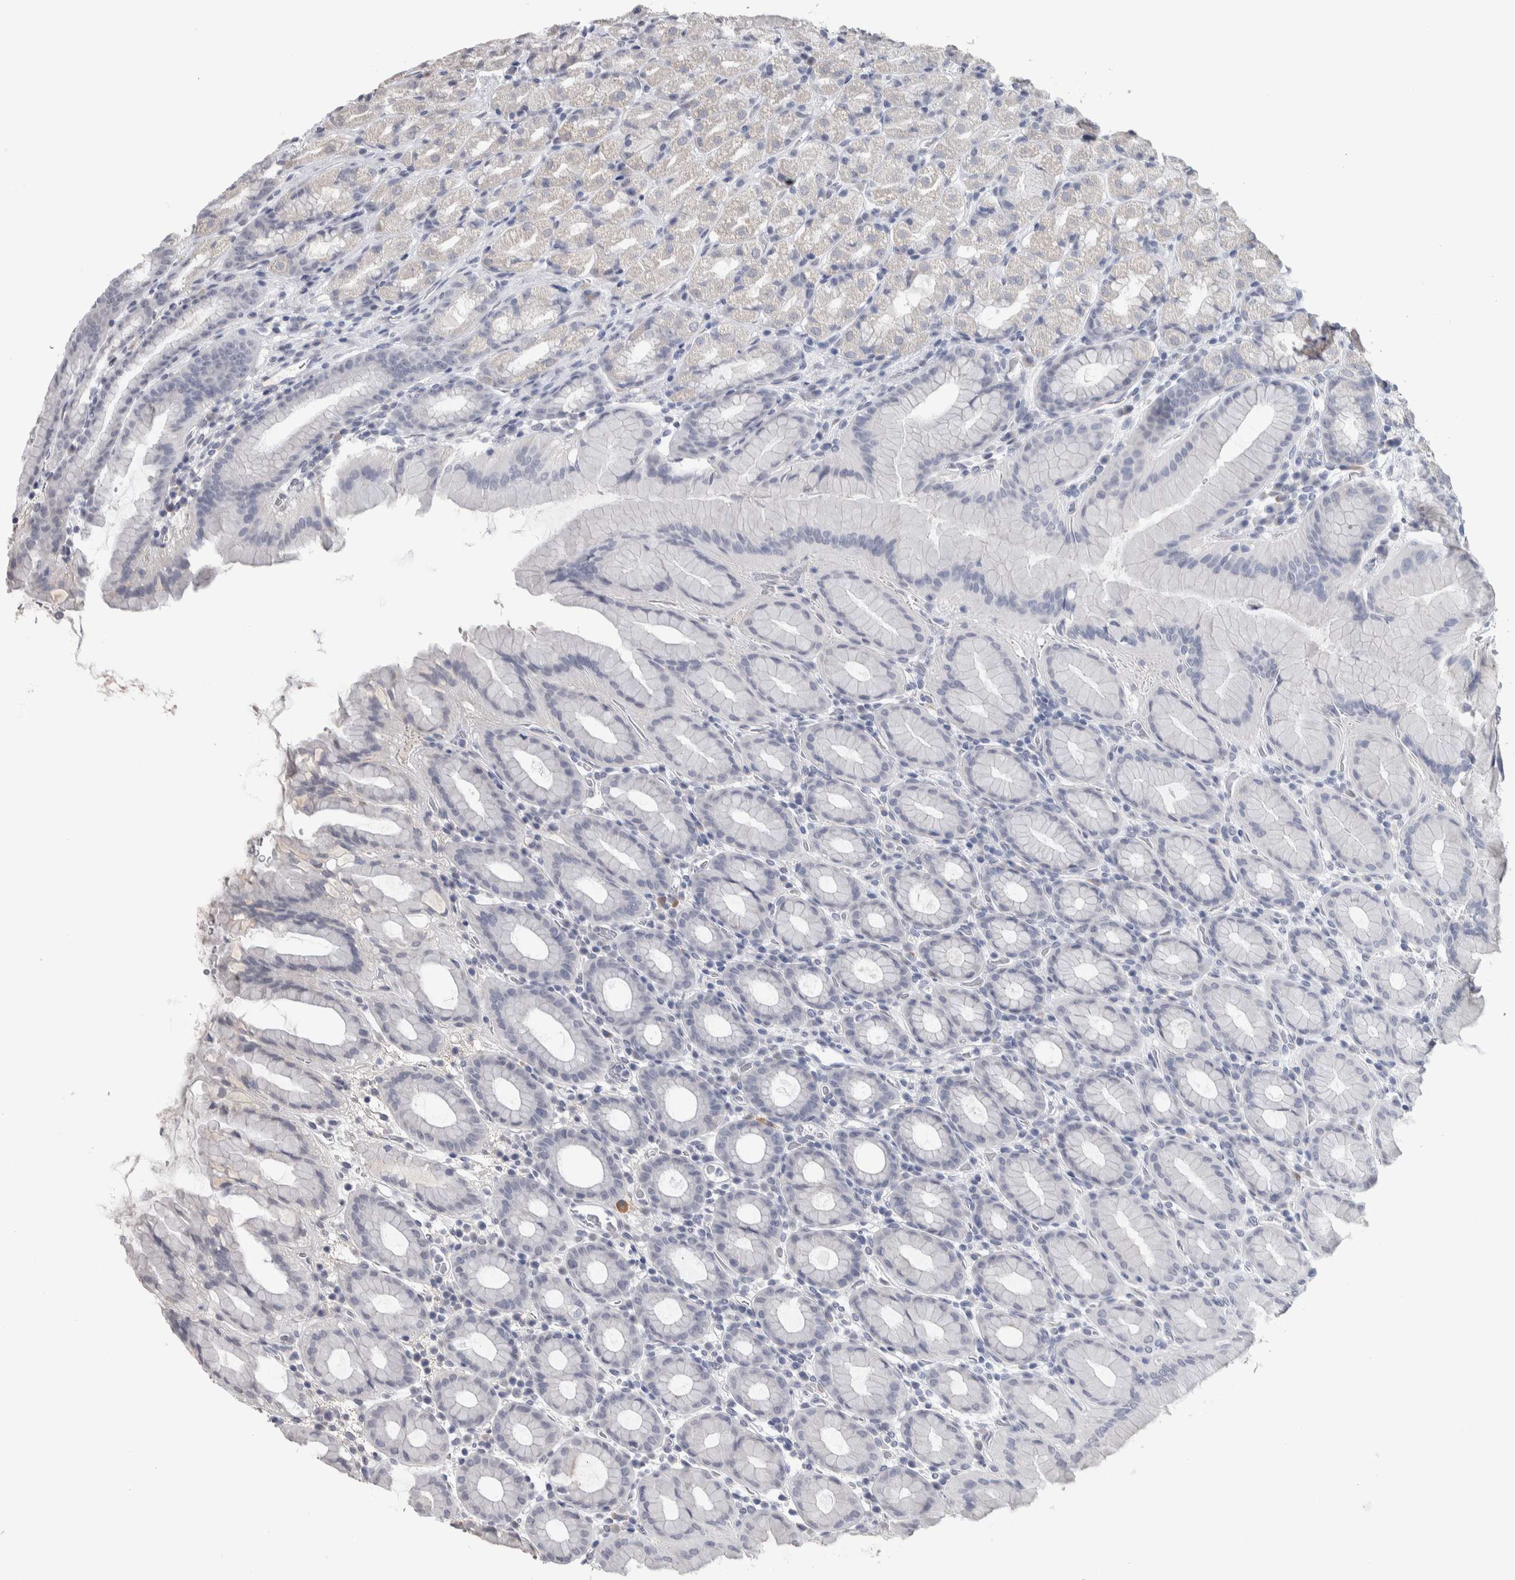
{"staining": {"intensity": "negative", "quantity": "none", "location": "none"}, "tissue": "stomach", "cell_type": "Glandular cells", "image_type": "normal", "snomed": [{"axis": "morphology", "description": "Normal tissue, NOS"}, {"axis": "topography", "description": "Stomach, upper"}], "caption": "Glandular cells show no significant expression in normal stomach.", "gene": "TMEM102", "patient": {"sex": "male", "age": 68}}